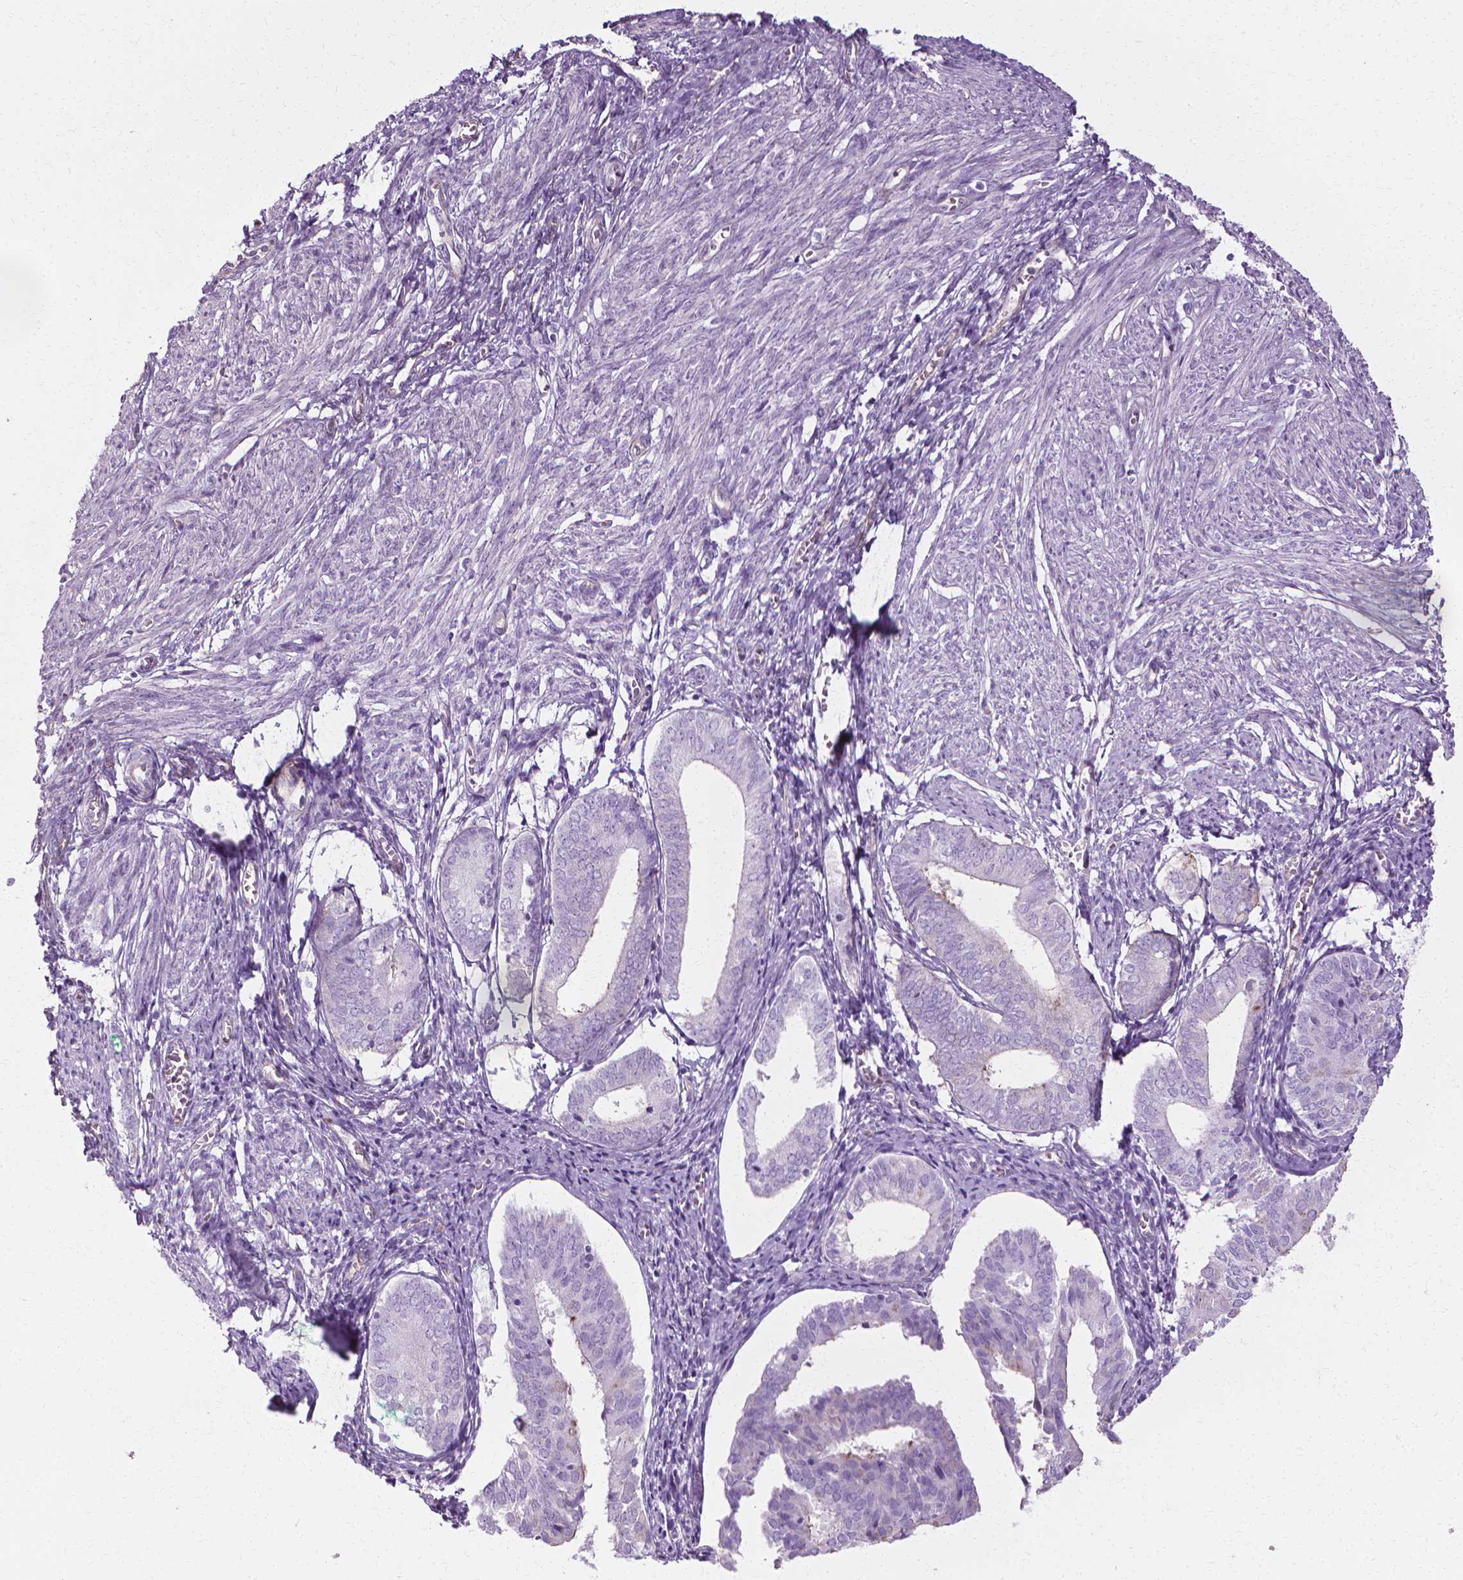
{"staining": {"intensity": "negative", "quantity": "none", "location": "none"}, "tissue": "endometrium", "cell_type": "Cells in endometrial stroma", "image_type": "normal", "snomed": [{"axis": "morphology", "description": "Normal tissue, NOS"}, {"axis": "topography", "description": "Endometrium"}], "caption": "Endometrium stained for a protein using immunohistochemistry displays no staining cells in endometrial stroma.", "gene": "CFAP157", "patient": {"sex": "female", "age": 50}}